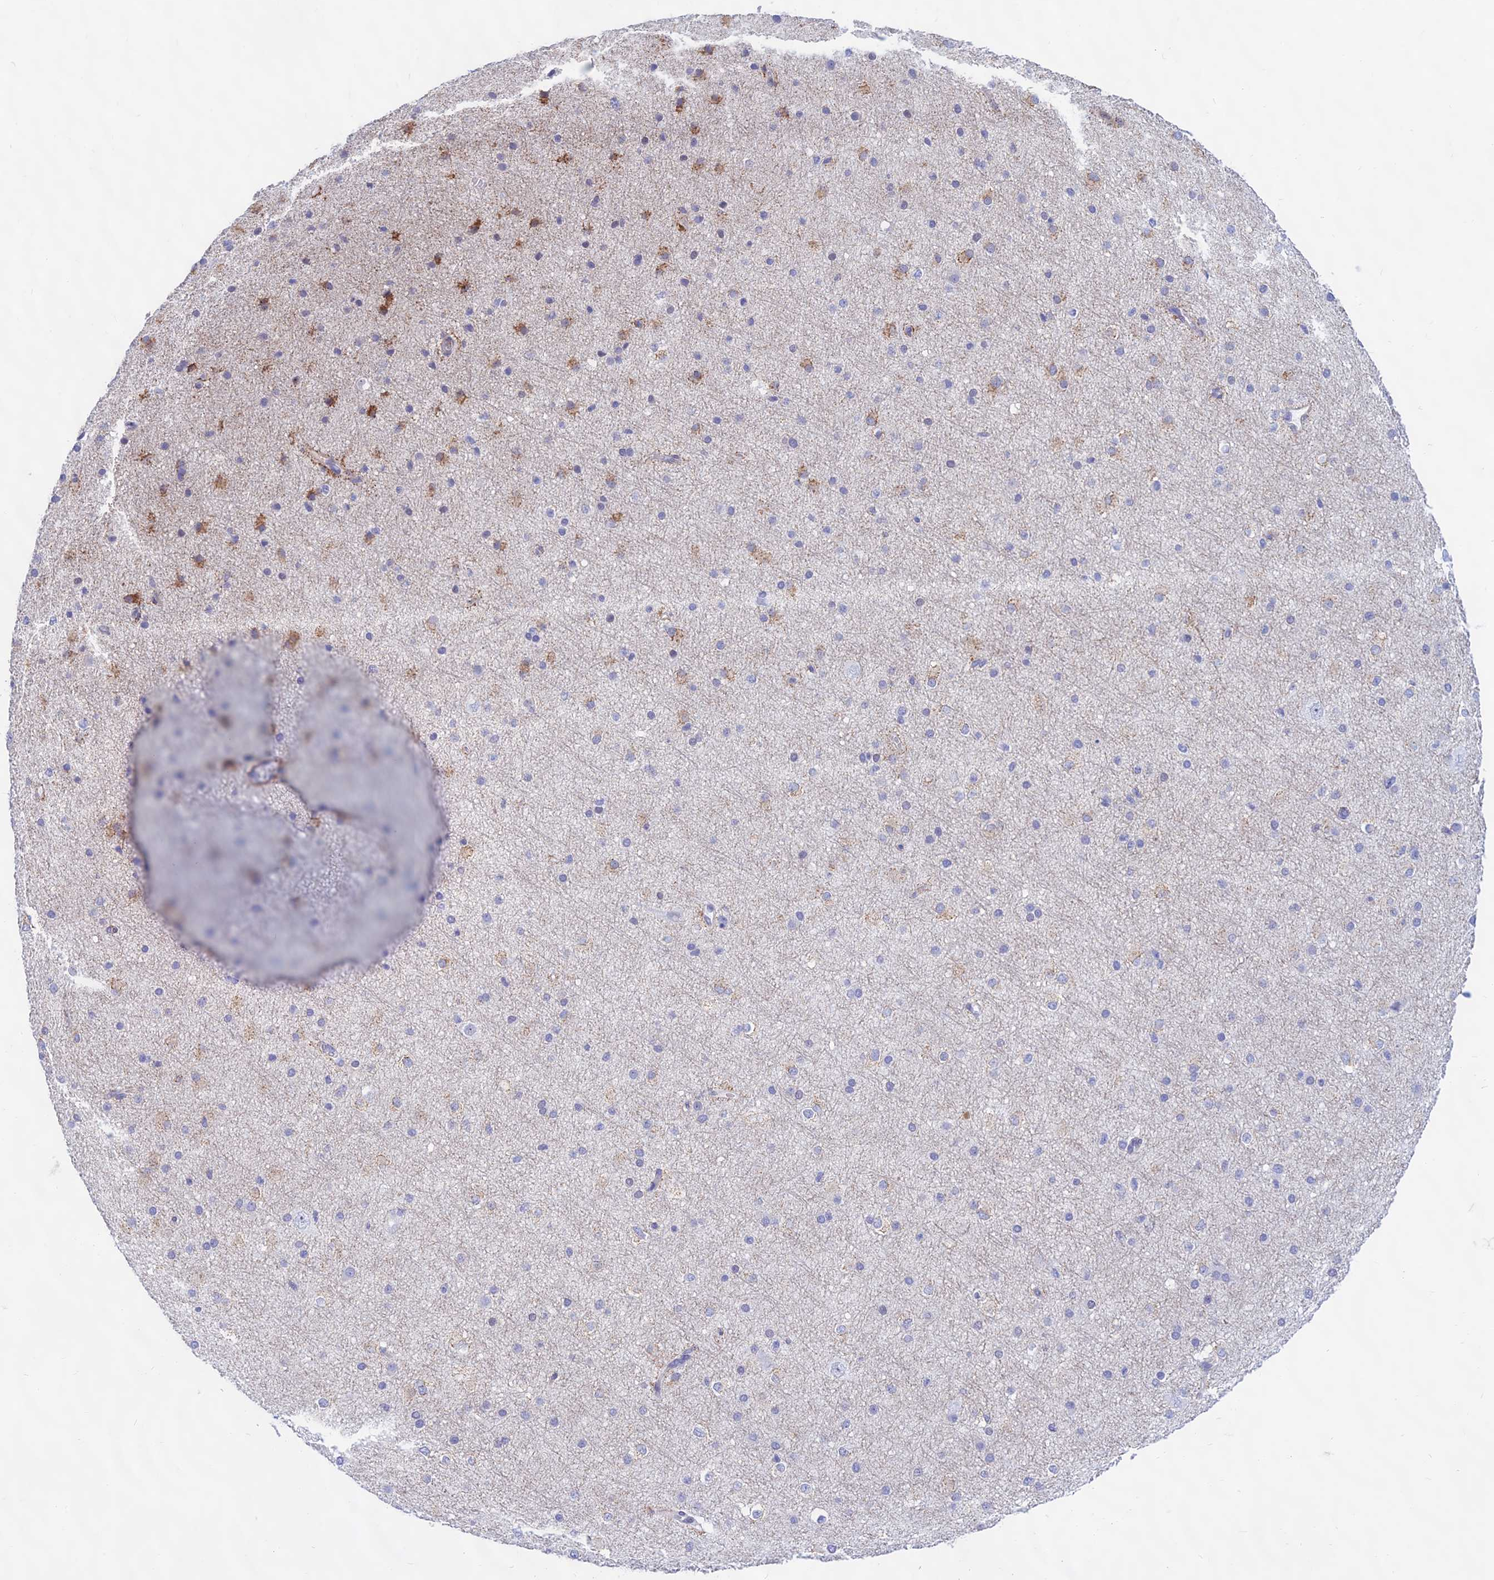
{"staining": {"intensity": "negative", "quantity": "none", "location": "none"}, "tissue": "cerebral cortex", "cell_type": "Endothelial cells", "image_type": "normal", "snomed": [{"axis": "morphology", "description": "Normal tissue, NOS"}, {"axis": "morphology", "description": "Developmental malformation"}, {"axis": "topography", "description": "Cerebral cortex"}], "caption": "This is an immunohistochemistry (IHC) histopathology image of unremarkable human cerebral cortex. There is no staining in endothelial cells.", "gene": "KRR1", "patient": {"sex": "female", "age": 30}}